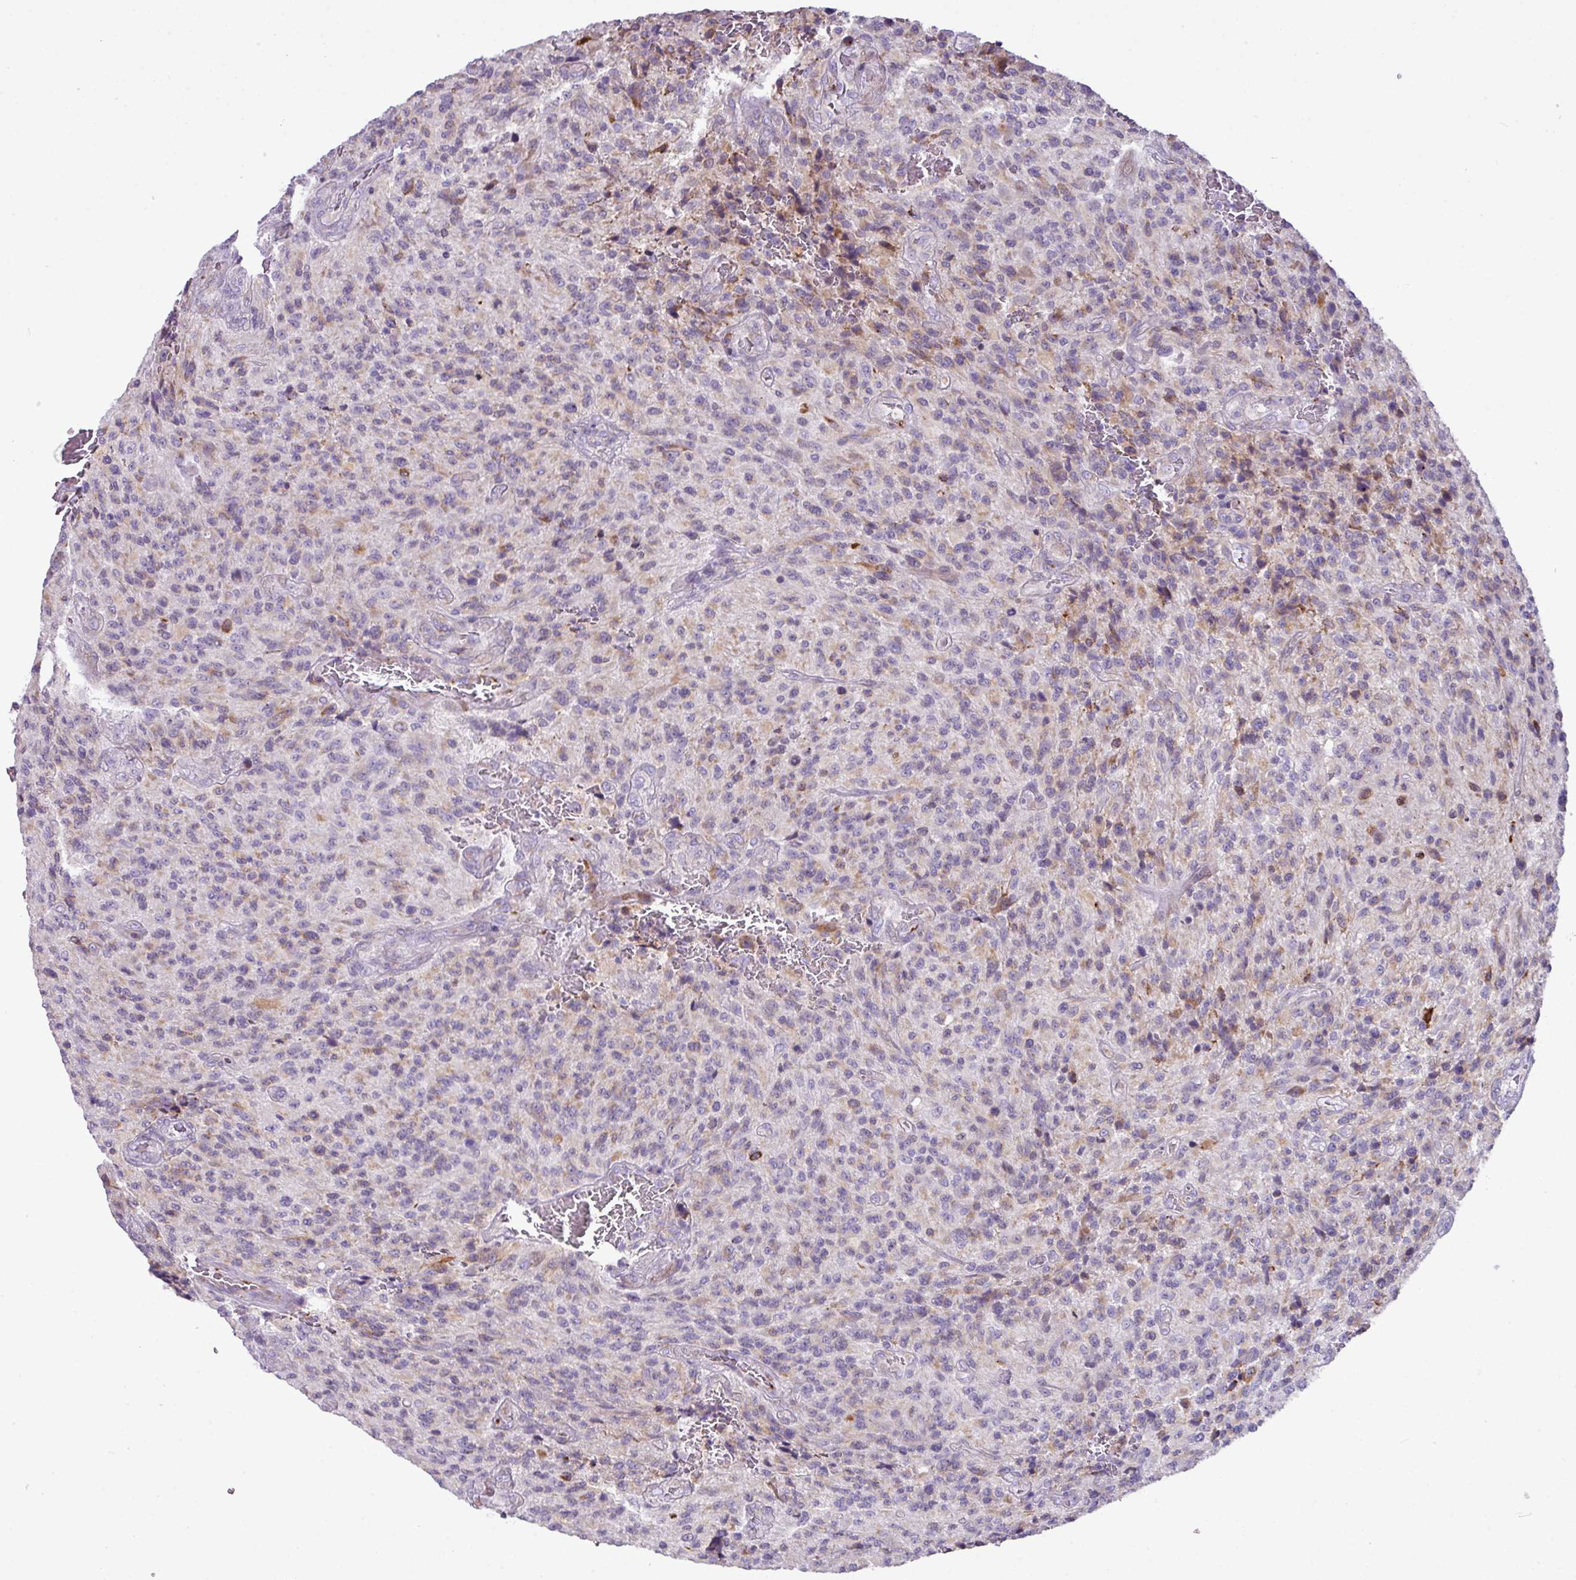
{"staining": {"intensity": "moderate", "quantity": "<25%", "location": "cytoplasmic/membranous"}, "tissue": "glioma", "cell_type": "Tumor cells", "image_type": "cancer", "snomed": [{"axis": "morphology", "description": "Normal tissue, NOS"}, {"axis": "morphology", "description": "Glioma, malignant, High grade"}, {"axis": "topography", "description": "Cerebral cortex"}], "caption": "Protein staining of malignant high-grade glioma tissue exhibits moderate cytoplasmic/membranous expression in approximately <25% of tumor cells.", "gene": "RGS21", "patient": {"sex": "male", "age": 56}}